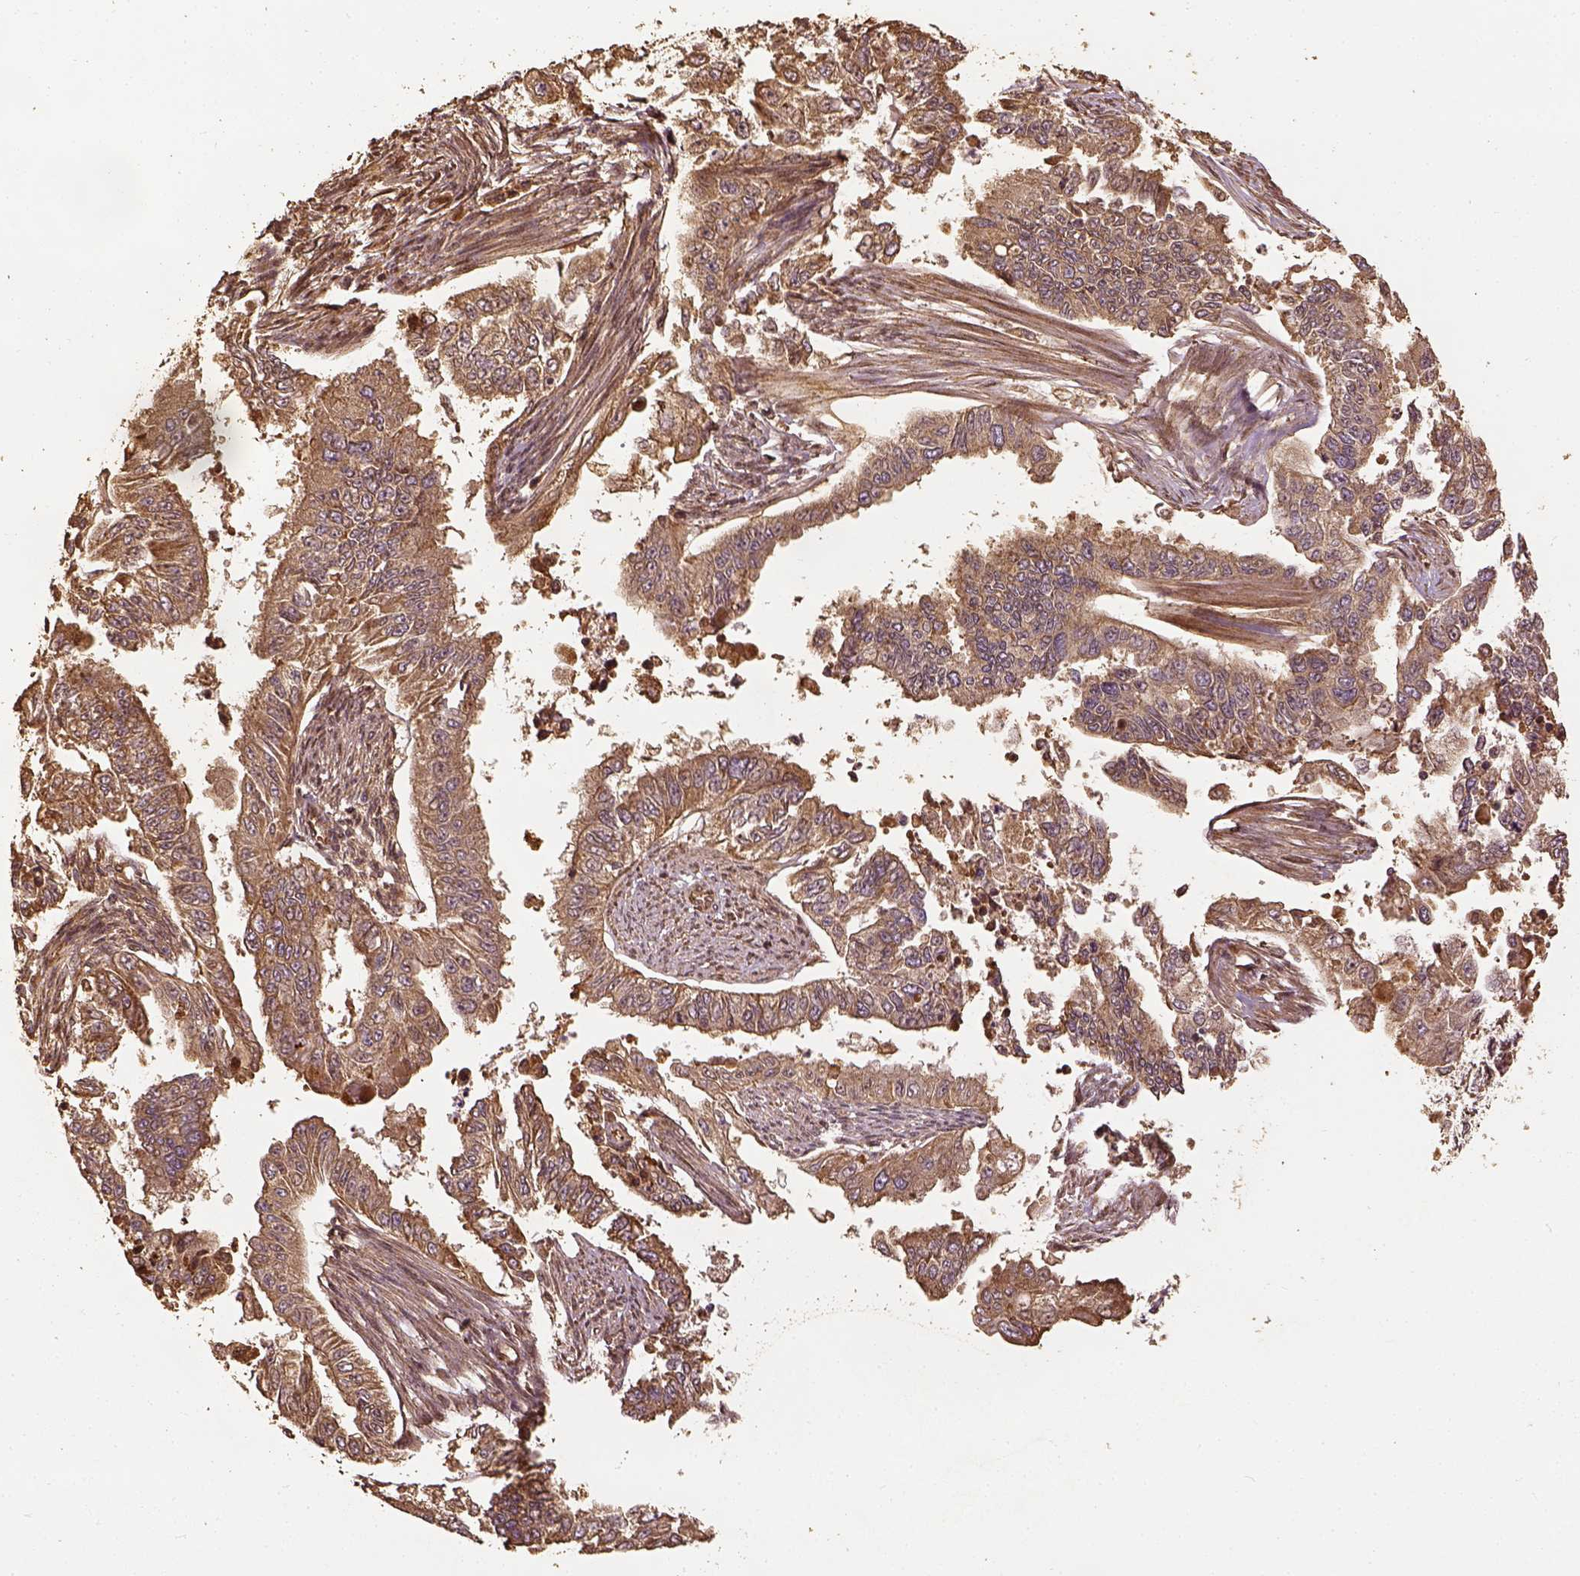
{"staining": {"intensity": "moderate", "quantity": "25%-75%", "location": "cytoplasmic/membranous"}, "tissue": "endometrial cancer", "cell_type": "Tumor cells", "image_type": "cancer", "snomed": [{"axis": "morphology", "description": "Adenocarcinoma, NOS"}, {"axis": "topography", "description": "Uterus"}], "caption": "Protein analysis of endometrial cancer (adenocarcinoma) tissue exhibits moderate cytoplasmic/membranous expression in approximately 25%-75% of tumor cells.", "gene": "VEGFA", "patient": {"sex": "female", "age": 59}}